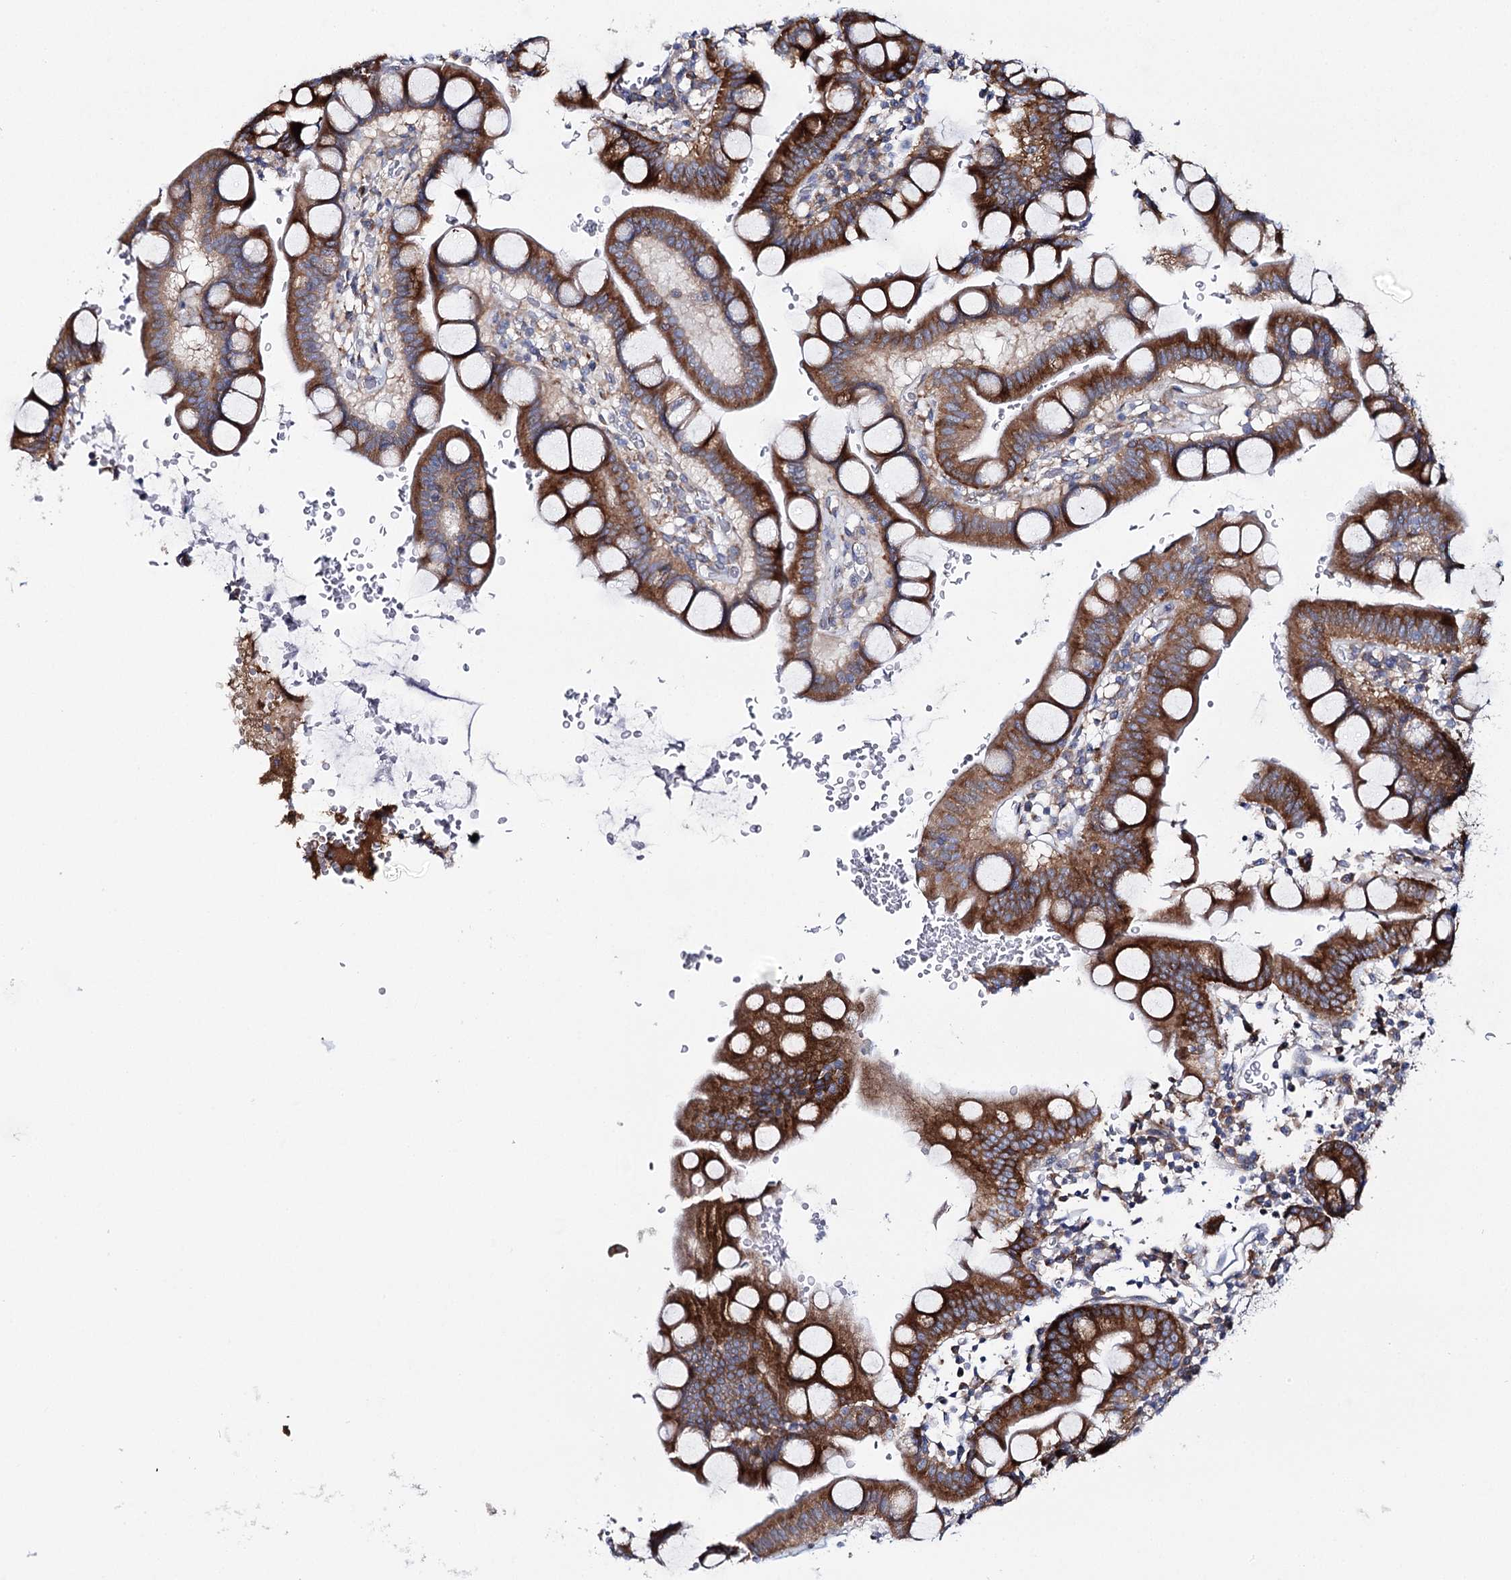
{"staining": {"intensity": "strong", "quantity": "25%-75%", "location": "cytoplasmic/membranous"}, "tissue": "small intestine", "cell_type": "Glandular cells", "image_type": "normal", "snomed": [{"axis": "morphology", "description": "Normal tissue, NOS"}, {"axis": "topography", "description": "Stomach, upper"}, {"axis": "topography", "description": "Stomach, lower"}, {"axis": "topography", "description": "Small intestine"}], "caption": "Protein expression analysis of unremarkable small intestine shows strong cytoplasmic/membranous expression in about 25%-75% of glandular cells.", "gene": "THUMPD3", "patient": {"sex": "male", "age": 68}}